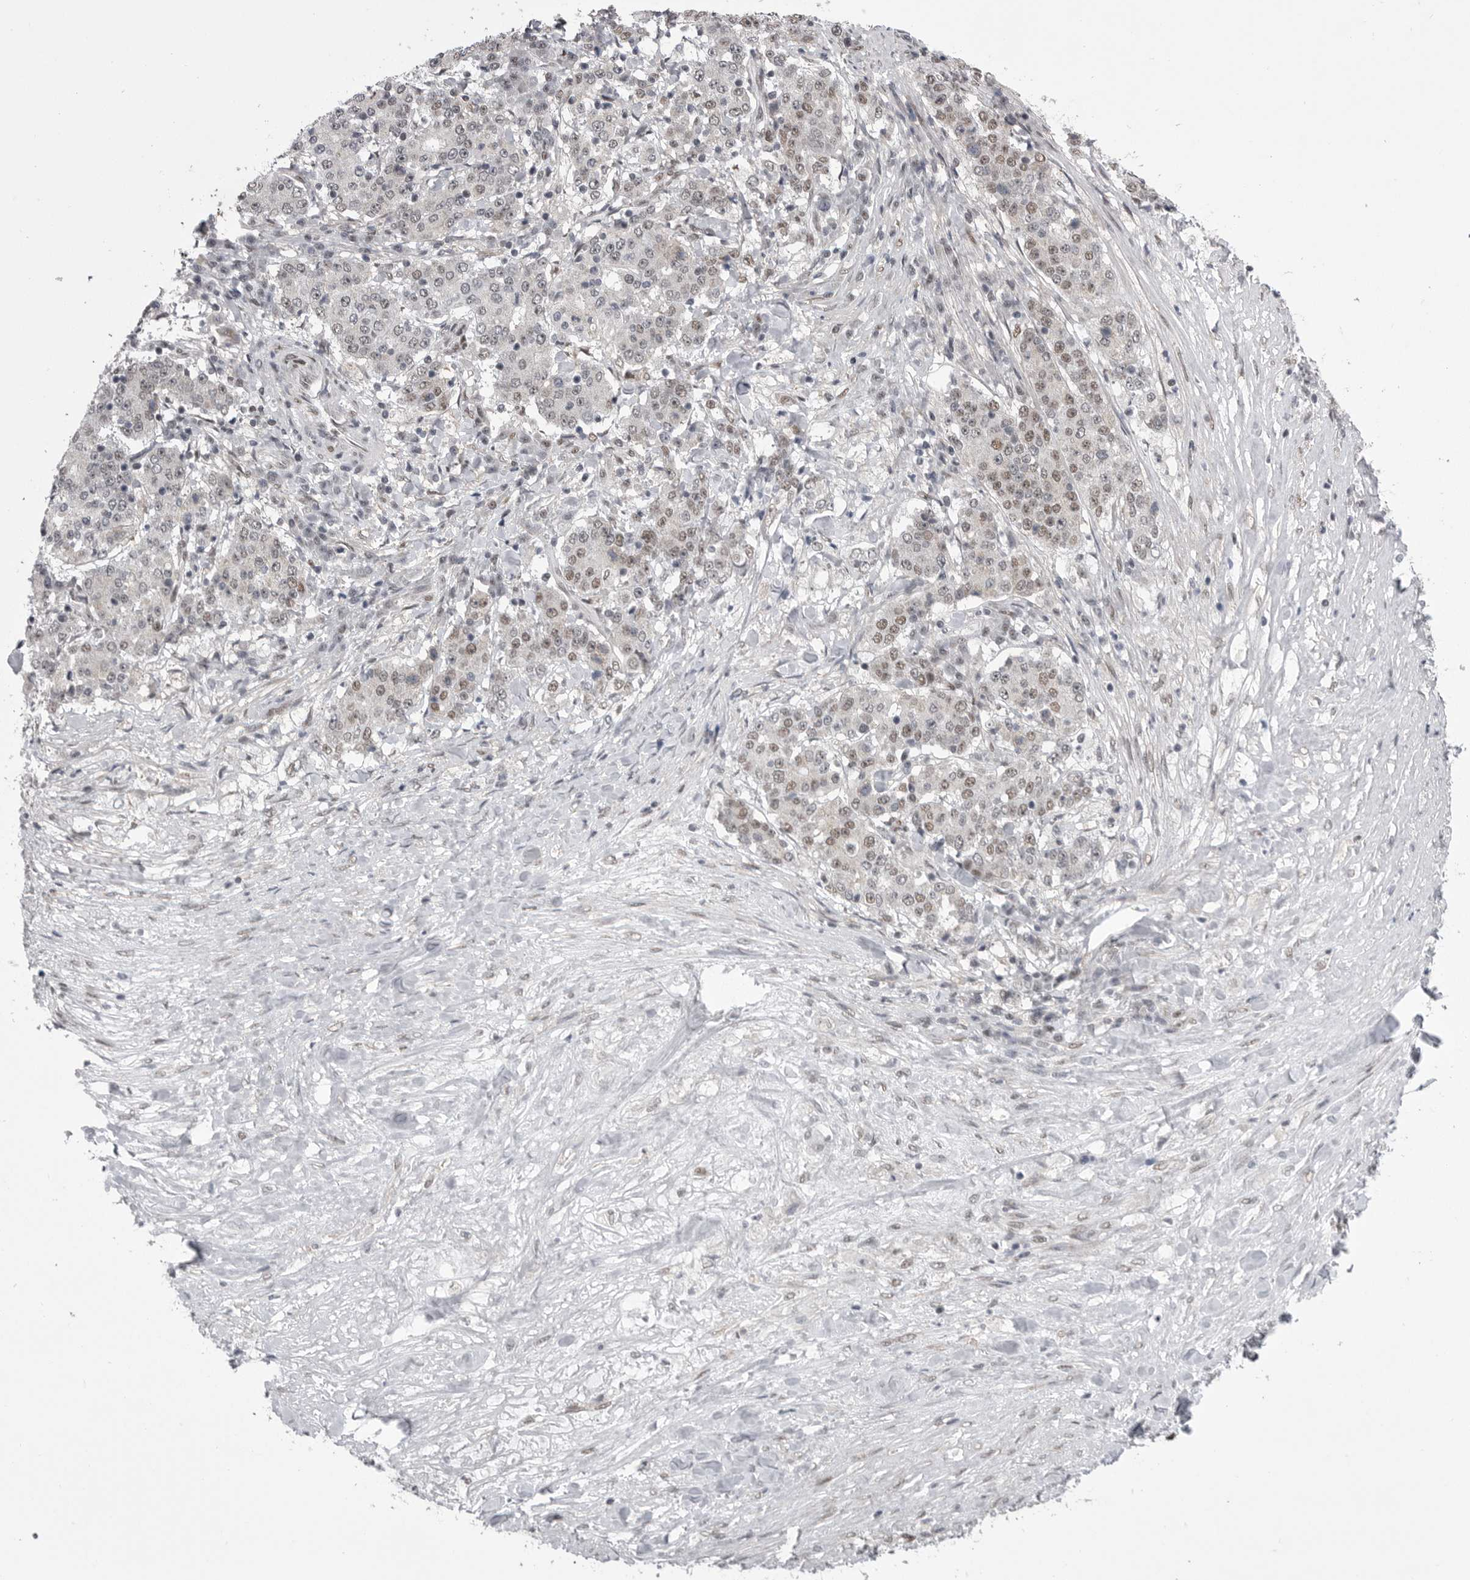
{"staining": {"intensity": "weak", "quantity": "25%-75%", "location": "nuclear"}, "tissue": "stomach cancer", "cell_type": "Tumor cells", "image_type": "cancer", "snomed": [{"axis": "morphology", "description": "Adenocarcinoma, NOS"}, {"axis": "topography", "description": "Stomach"}], "caption": "Protein expression analysis of human adenocarcinoma (stomach) reveals weak nuclear positivity in about 25%-75% of tumor cells. (IHC, brightfield microscopy, high magnification).", "gene": "MEPCE", "patient": {"sex": "male", "age": 59}}